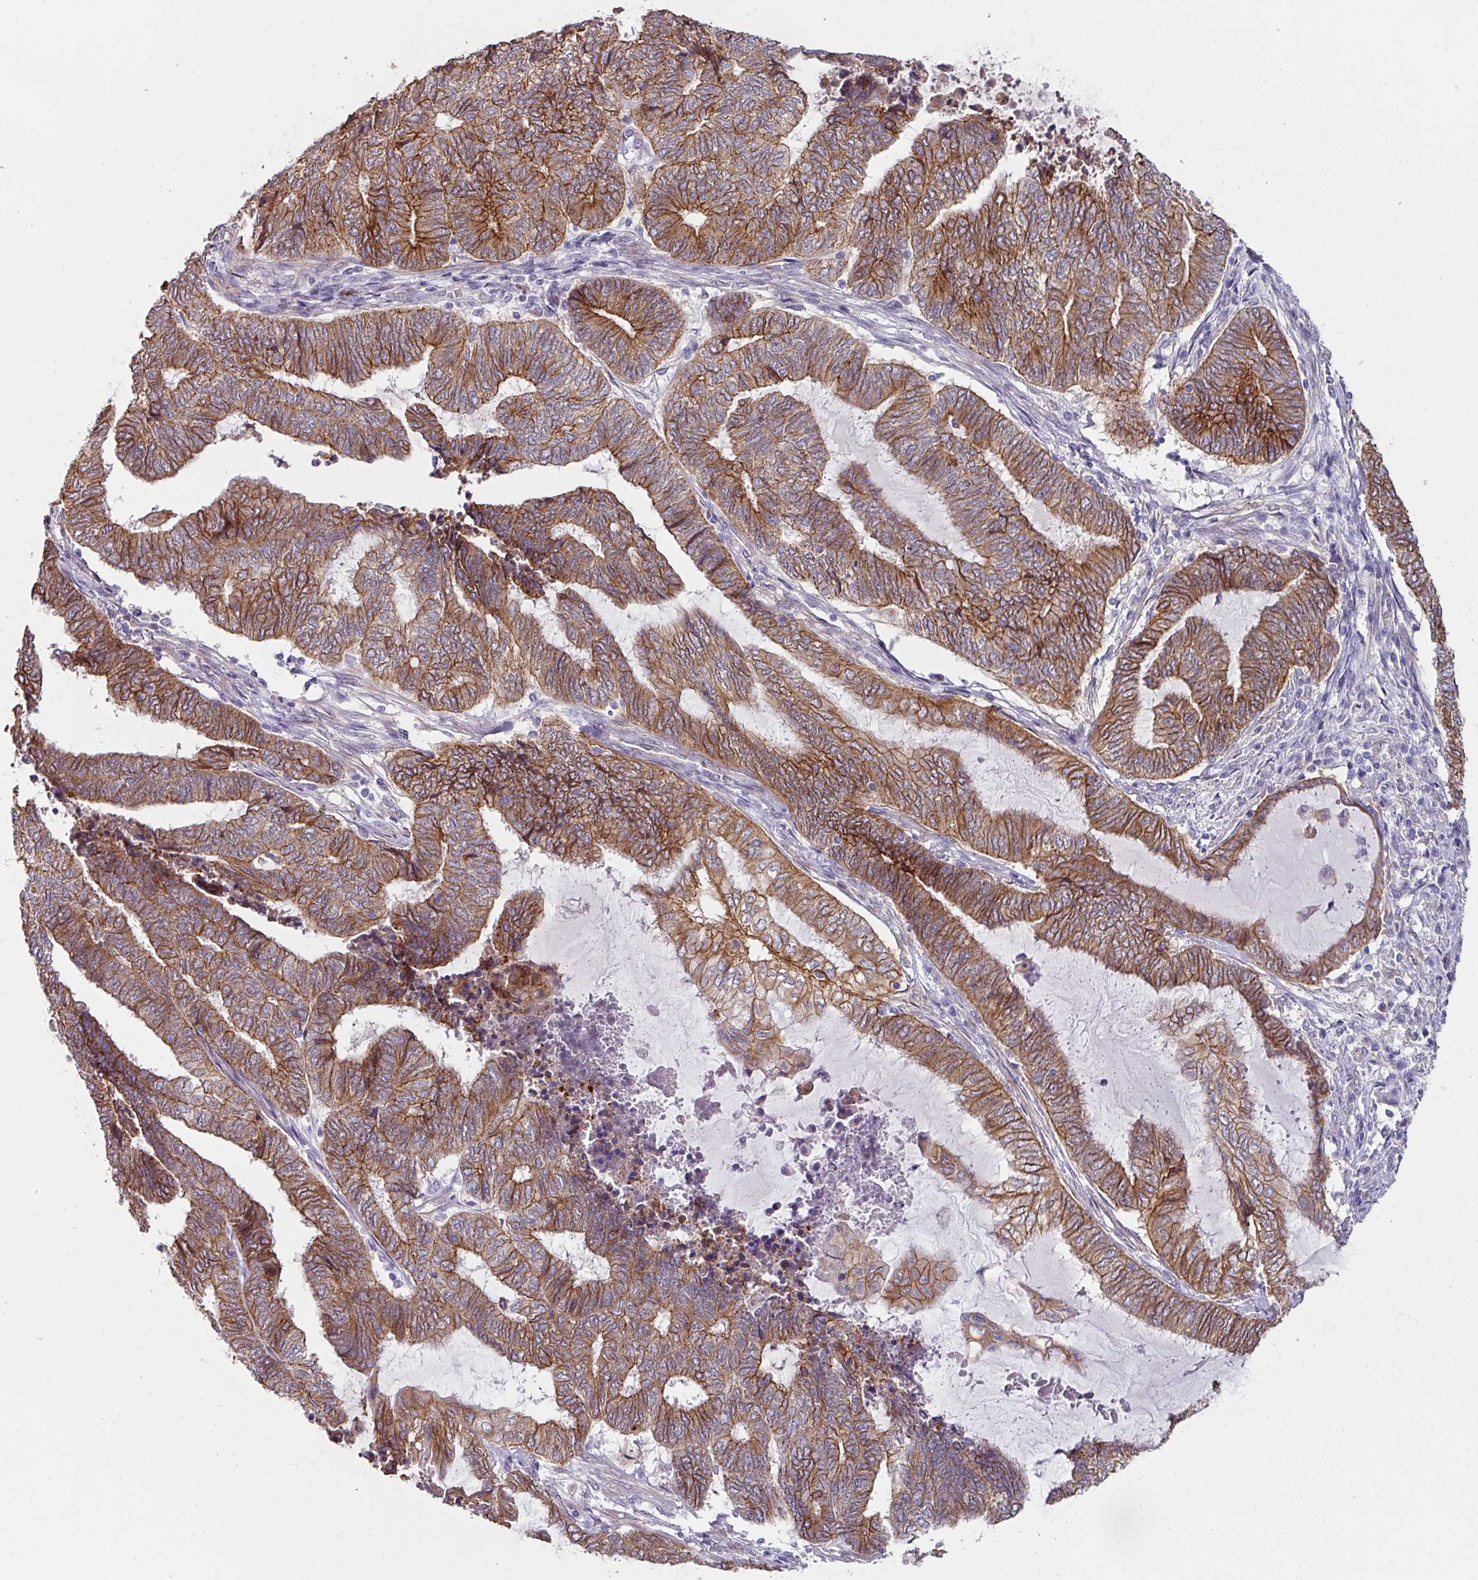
{"staining": {"intensity": "strong", "quantity": ">75%", "location": "cytoplasmic/membranous"}, "tissue": "endometrial cancer", "cell_type": "Tumor cells", "image_type": "cancer", "snomed": [{"axis": "morphology", "description": "Adenocarcinoma, NOS"}, {"axis": "topography", "description": "Uterus"}, {"axis": "topography", "description": "Endometrium"}], "caption": "Immunohistochemical staining of endometrial cancer (adenocarcinoma) shows high levels of strong cytoplasmic/membranous protein expression in about >75% of tumor cells. (DAB = brown stain, brightfield microscopy at high magnification).", "gene": "JUP", "patient": {"sex": "female", "age": 70}}